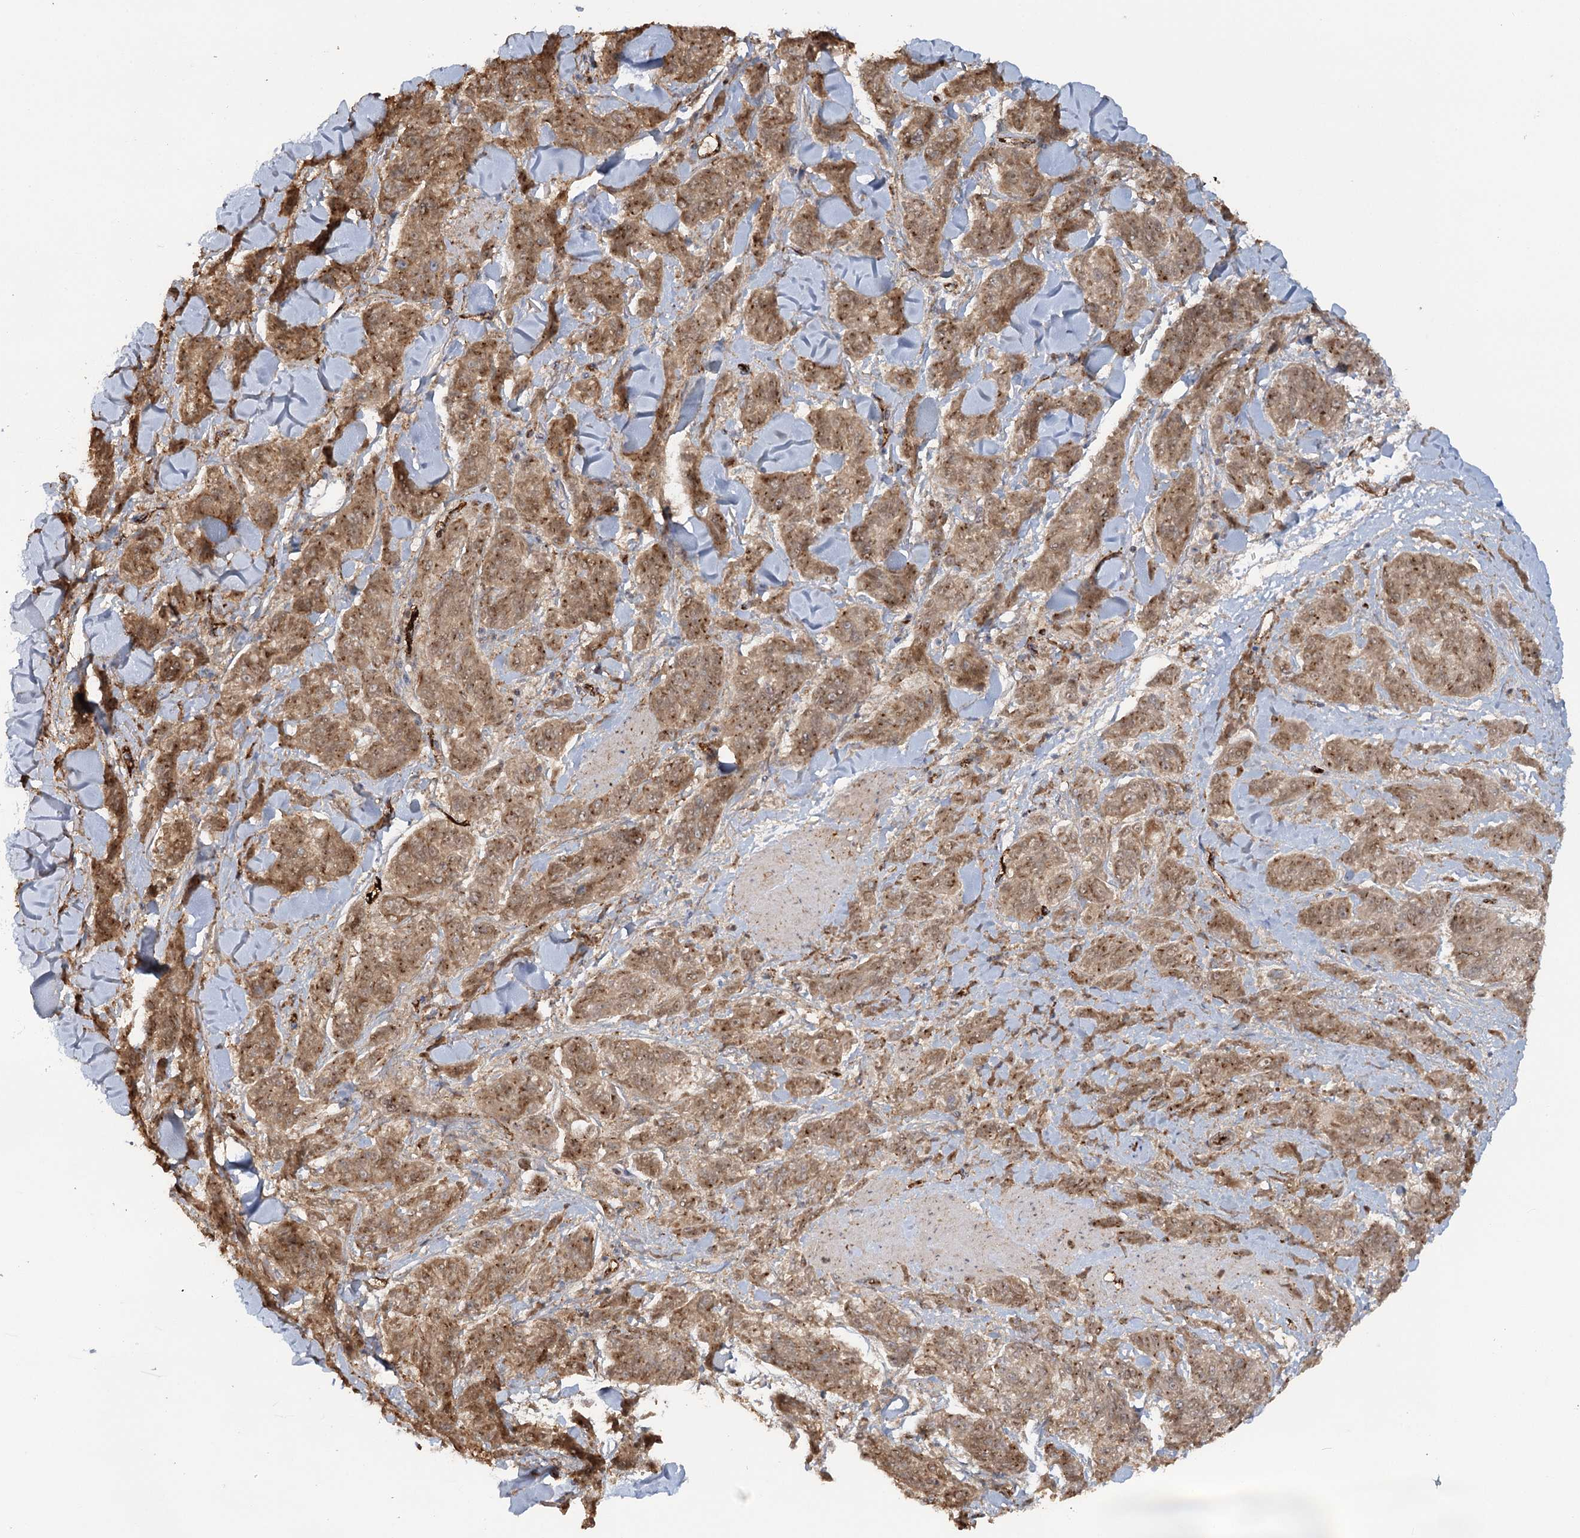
{"staining": {"intensity": "moderate", "quantity": ">75%", "location": "cytoplasmic/membranous,nuclear"}, "tissue": "melanoma", "cell_type": "Tumor cells", "image_type": "cancer", "snomed": [{"axis": "morphology", "description": "Malignant melanoma, NOS"}, {"axis": "topography", "description": "Skin"}], "caption": "The micrograph exhibits a brown stain indicating the presence of a protein in the cytoplasmic/membranous and nuclear of tumor cells in melanoma.", "gene": "KBTBD4", "patient": {"sex": "male", "age": 53}}